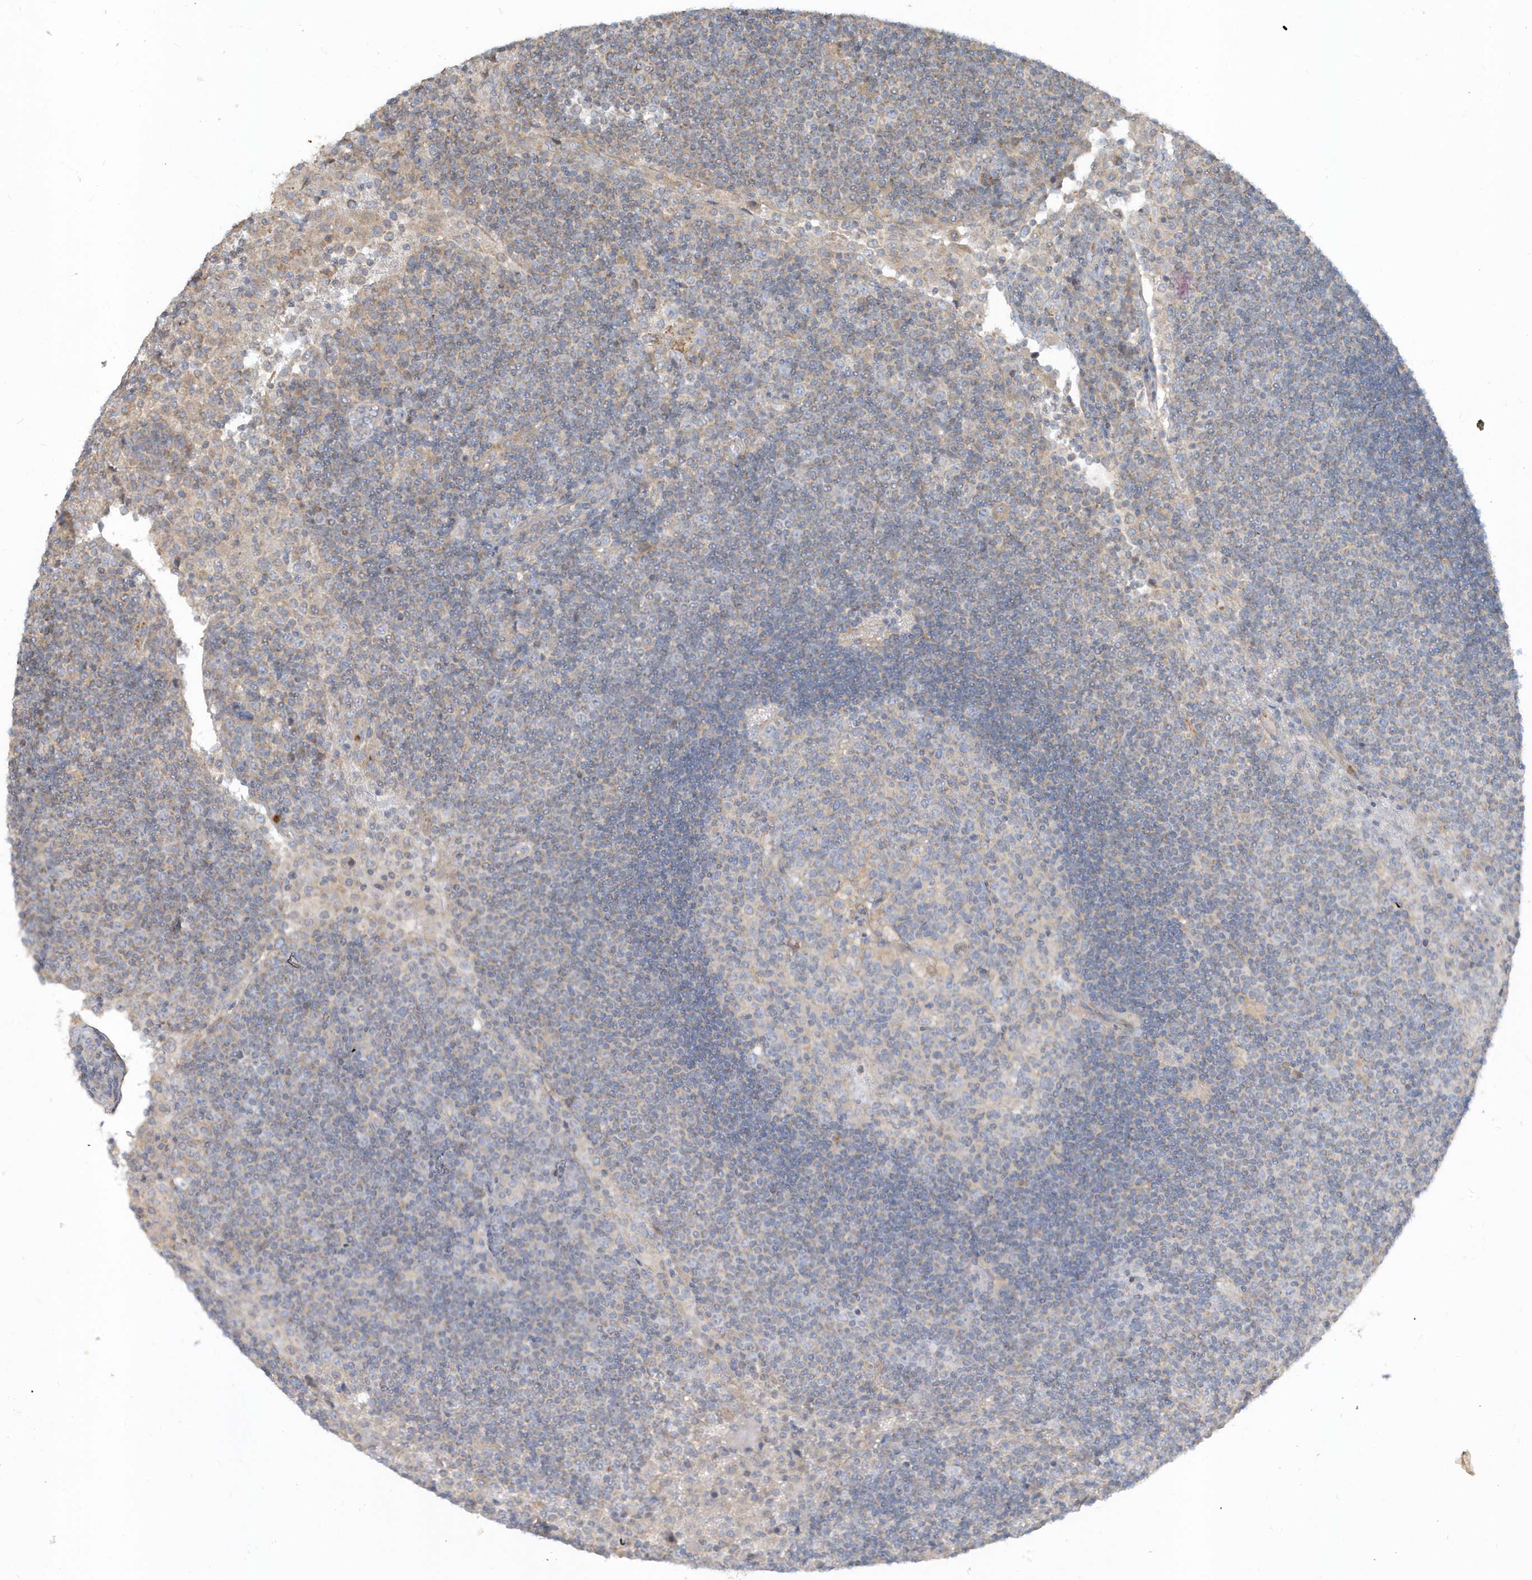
{"staining": {"intensity": "negative", "quantity": "none", "location": "none"}, "tissue": "lymph node", "cell_type": "Germinal center cells", "image_type": "normal", "snomed": [{"axis": "morphology", "description": "Normal tissue, NOS"}, {"axis": "topography", "description": "Lymph node"}], "caption": "Protein analysis of unremarkable lymph node exhibits no significant staining in germinal center cells. (DAB (3,3'-diaminobenzidine) immunohistochemistry (IHC) with hematoxylin counter stain).", "gene": "LEXM", "patient": {"sex": "female", "age": 53}}